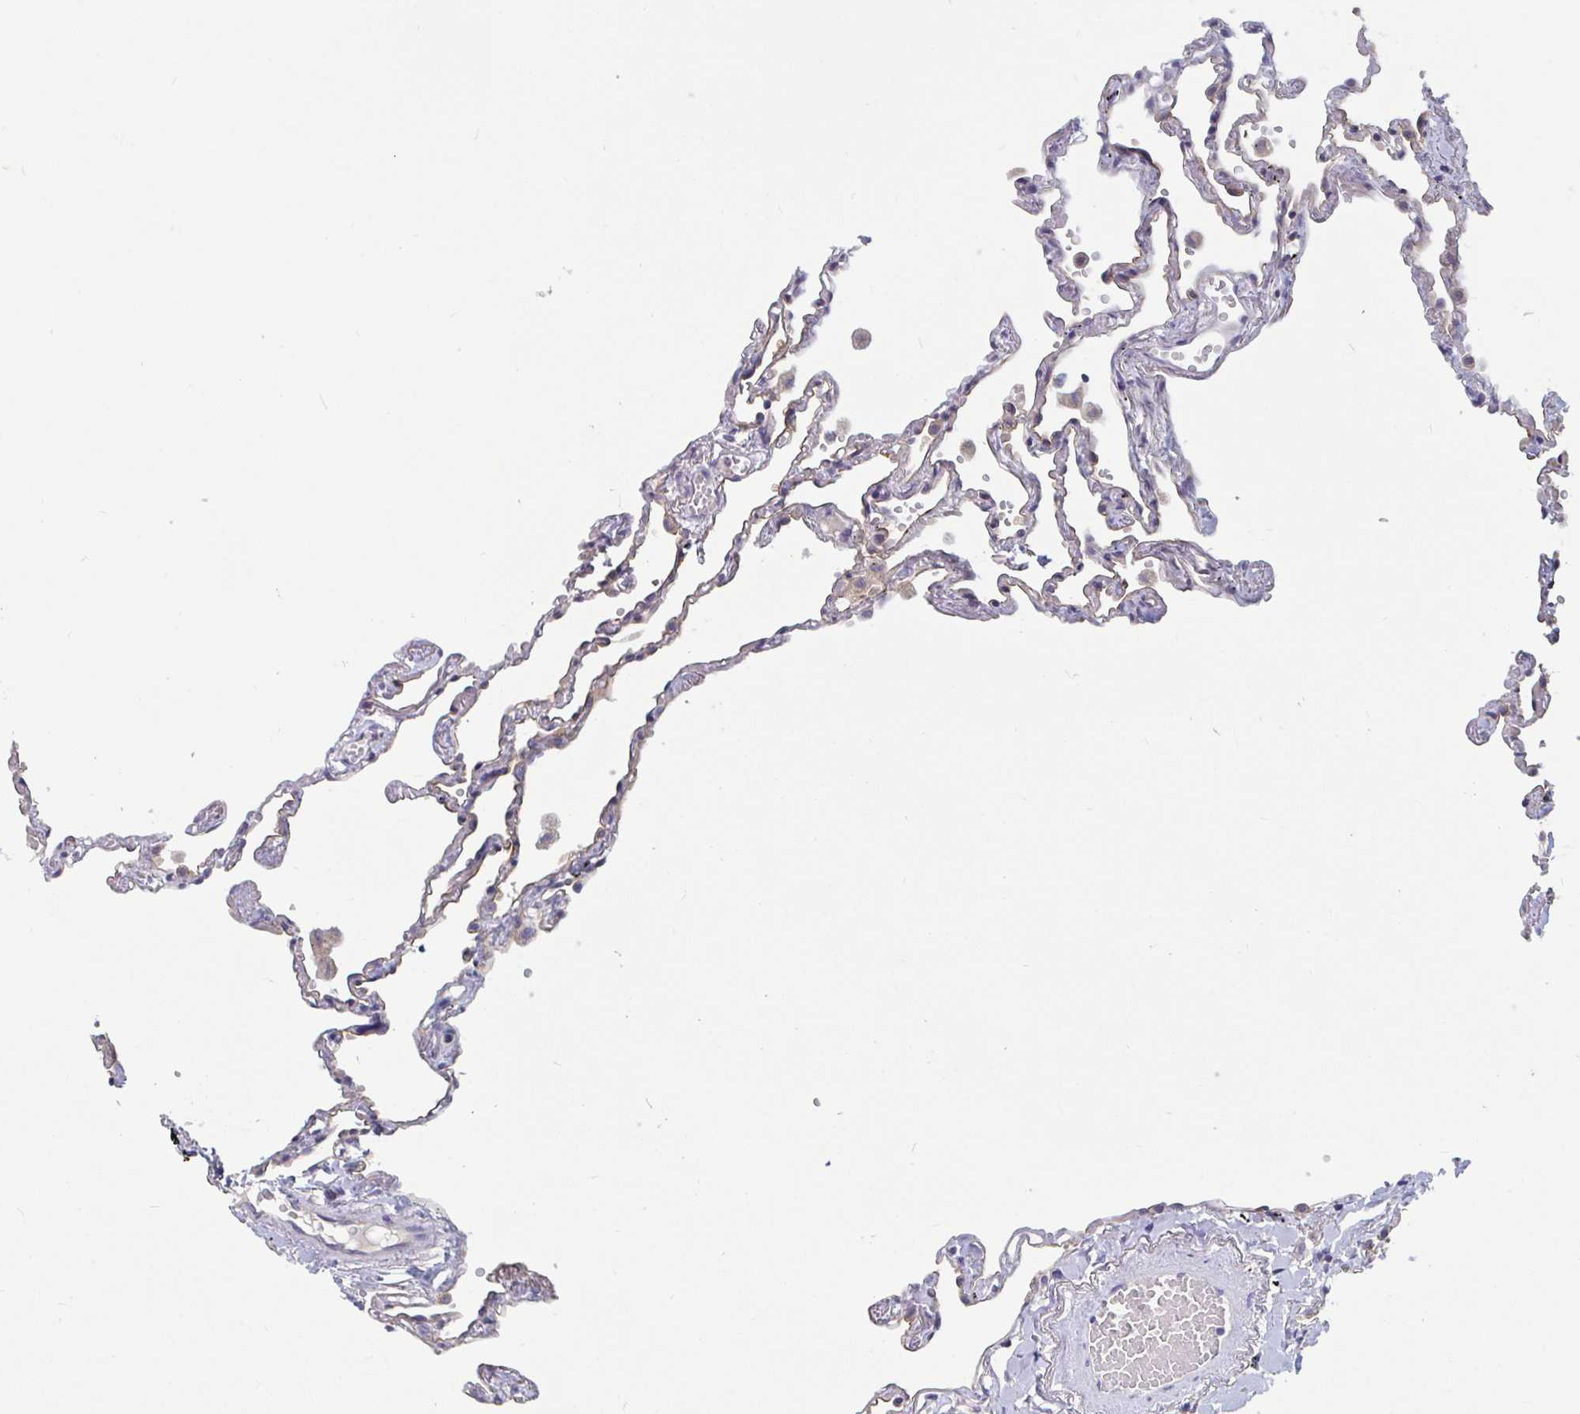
{"staining": {"intensity": "weak", "quantity": "25%-75%", "location": "cytoplasmic/membranous"}, "tissue": "lung", "cell_type": "Alveolar cells", "image_type": "normal", "snomed": [{"axis": "morphology", "description": "Normal tissue, NOS"}, {"axis": "topography", "description": "Lung"}], "caption": "Immunohistochemical staining of normal lung shows low levels of weak cytoplasmic/membranous expression in about 25%-75% of alveolar cells. The staining is performed using DAB (3,3'-diaminobenzidine) brown chromogen to label protein expression. The nuclei are counter-stained blue using hematoxylin.", "gene": "UNKL", "patient": {"sex": "female", "age": 67}}